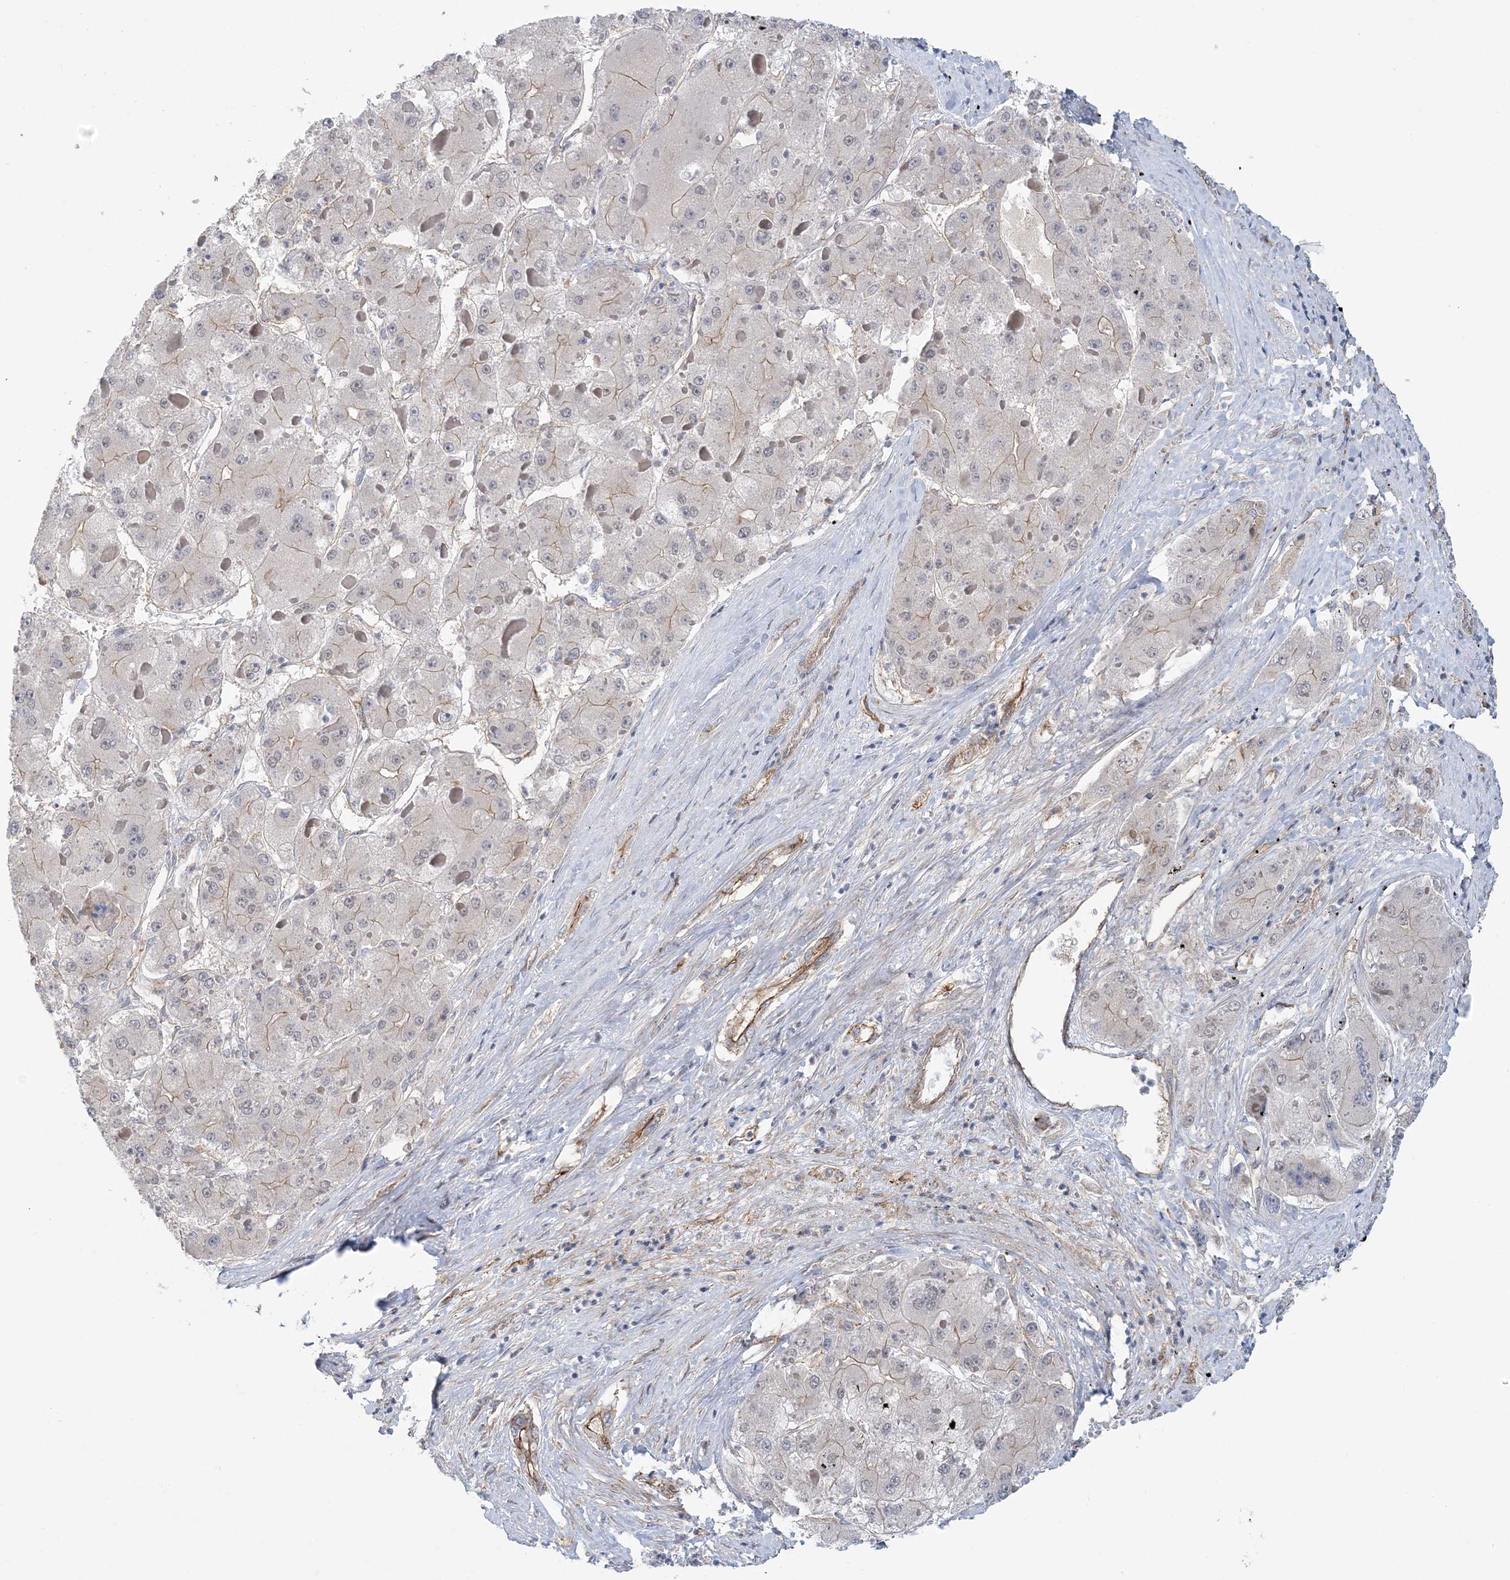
{"staining": {"intensity": "weak", "quantity": "<25%", "location": "cytoplasmic/membranous"}, "tissue": "liver cancer", "cell_type": "Tumor cells", "image_type": "cancer", "snomed": [{"axis": "morphology", "description": "Carcinoma, Hepatocellular, NOS"}, {"axis": "topography", "description": "Liver"}], "caption": "A high-resolution histopathology image shows IHC staining of liver hepatocellular carcinoma, which exhibits no significant staining in tumor cells.", "gene": "RAI14", "patient": {"sex": "female", "age": 73}}